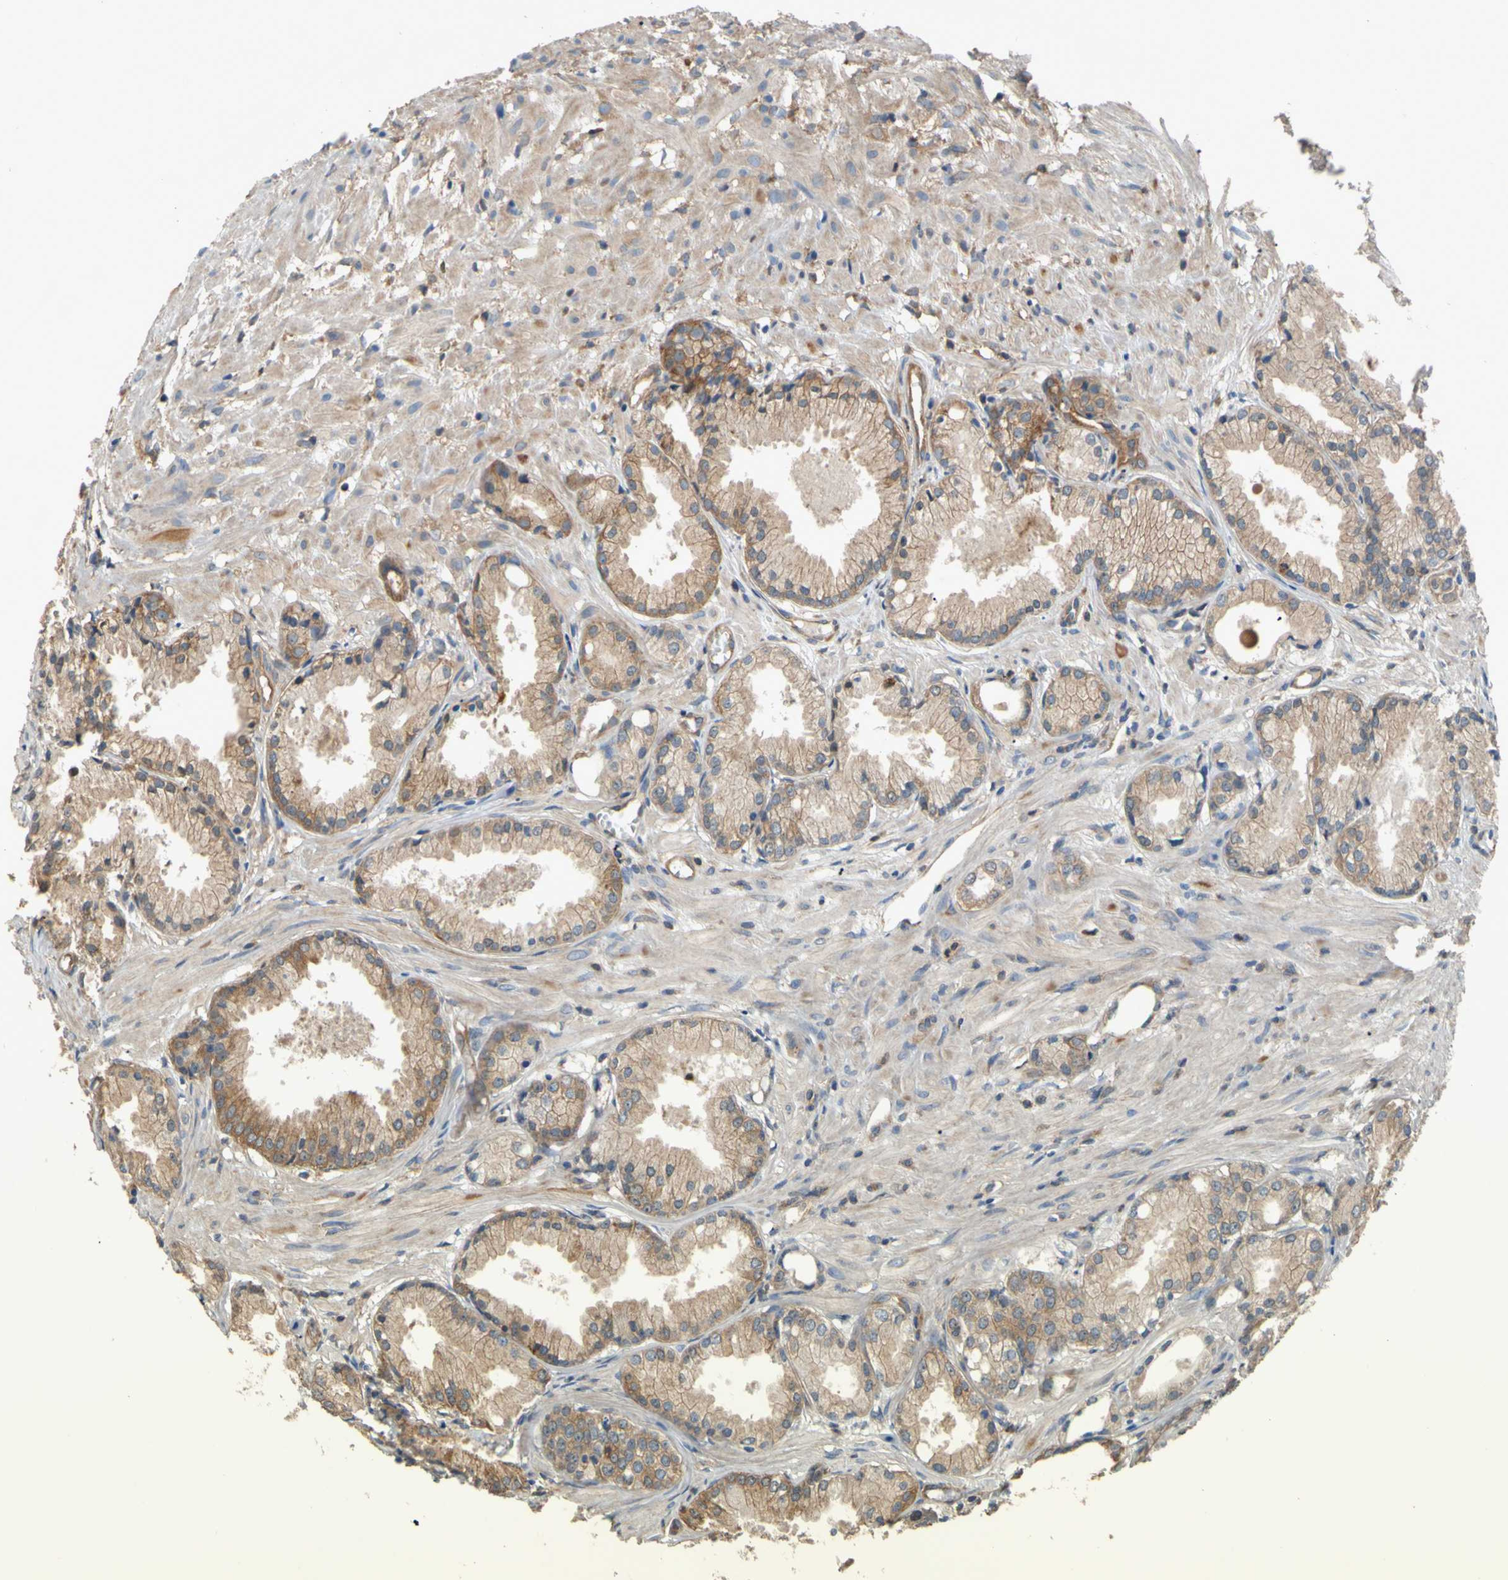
{"staining": {"intensity": "moderate", "quantity": ">75%", "location": "cytoplasmic/membranous"}, "tissue": "prostate cancer", "cell_type": "Tumor cells", "image_type": "cancer", "snomed": [{"axis": "morphology", "description": "Adenocarcinoma, Low grade"}, {"axis": "topography", "description": "Prostate"}], "caption": "This micrograph reveals immunohistochemistry staining of adenocarcinoma (low-grade) (prostate), with medium moderate cytoplasmic/membranous positivity in approximately >75% of tumor cells.", "gene": "CTTN", "patient": {"sex": "male", "age": 72}}